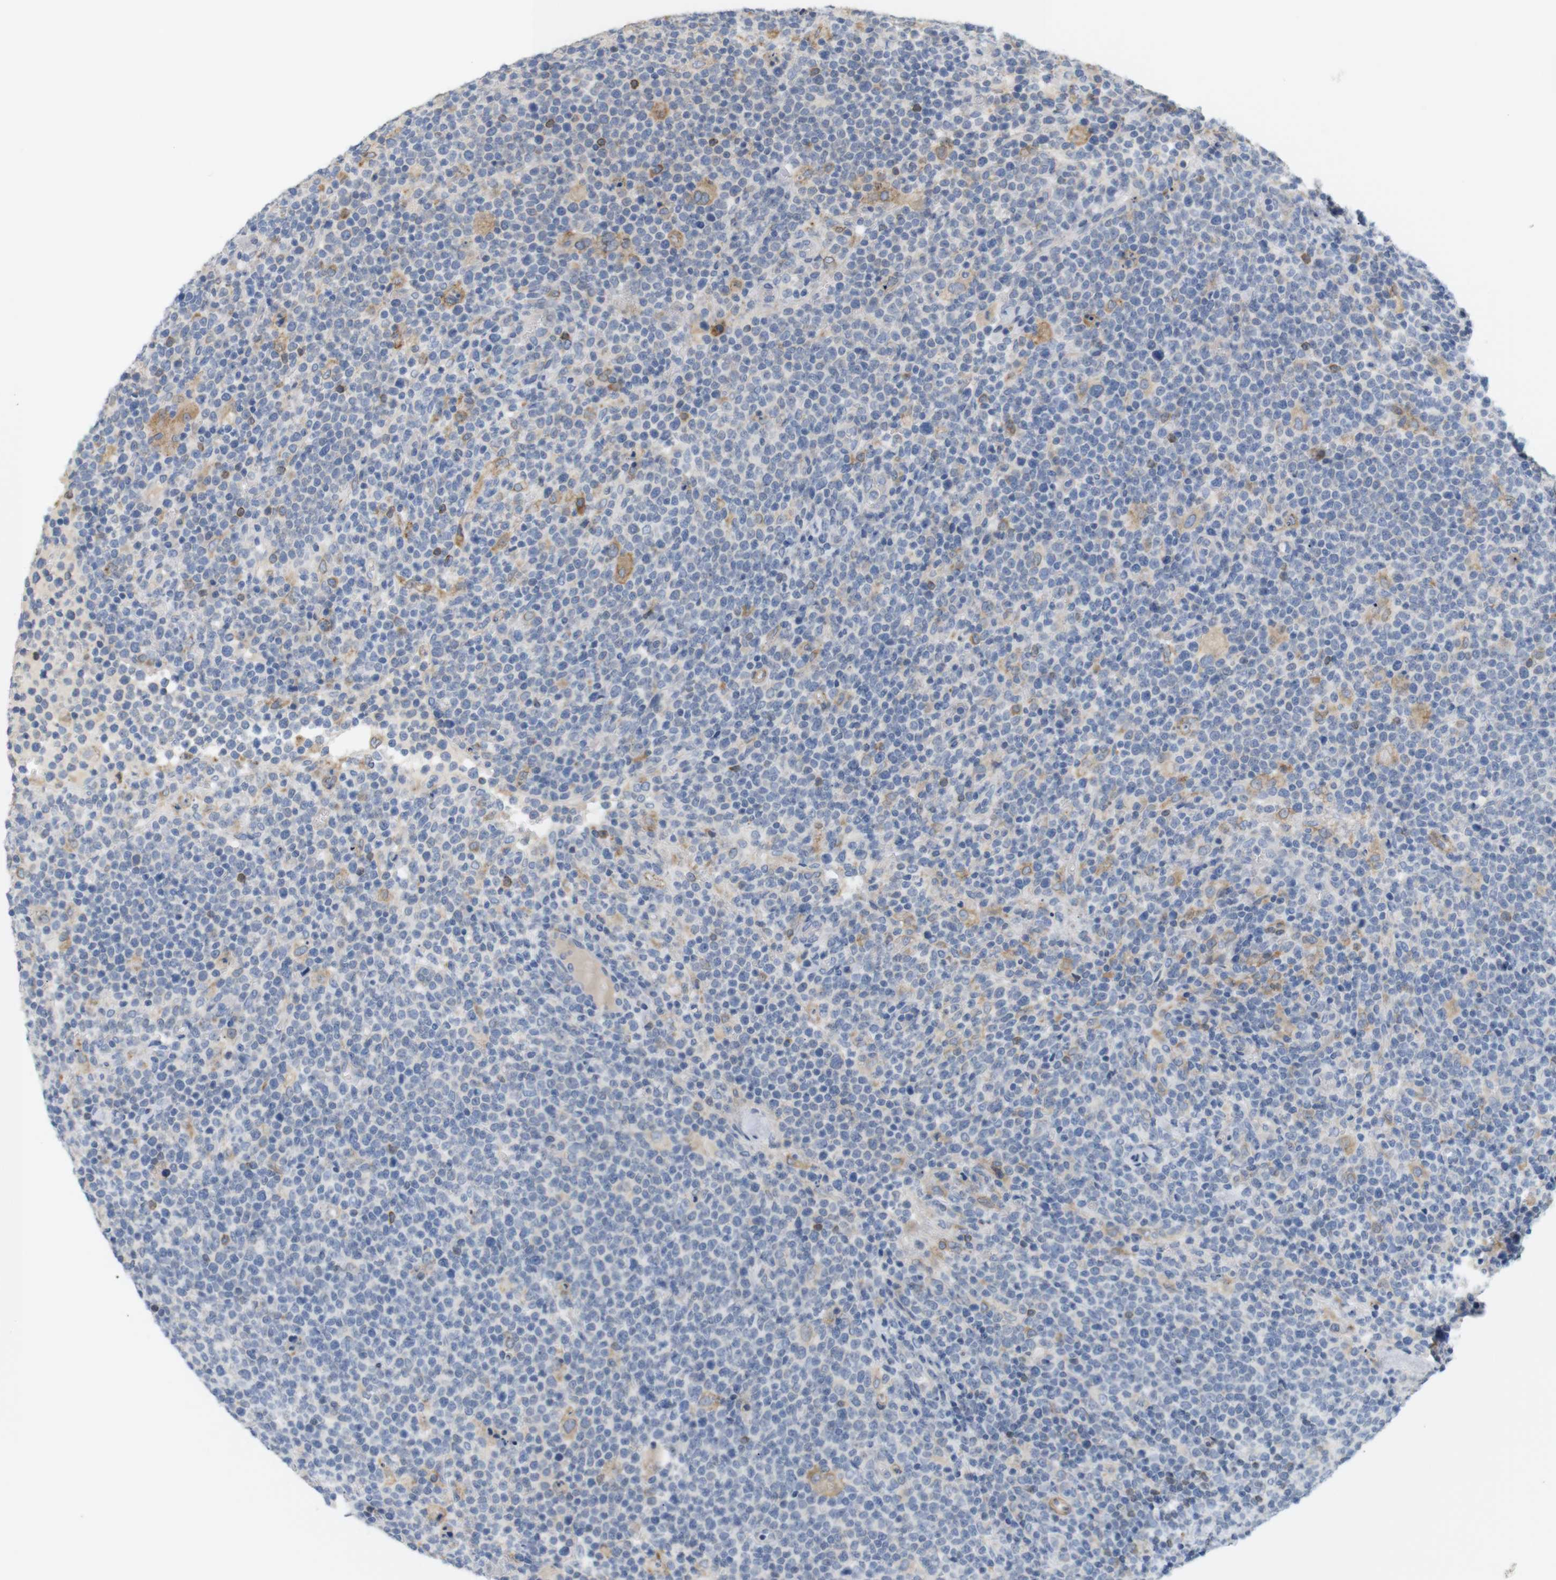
{"staining": {"intensity": "moderate", "quantity": "<25%", "location": "cytoplasmic/membranous"}, "tissue": "lymphoma", "cell_type": "Tumor cells", "image_type": "cancer", "snomed": [{"axis": "morphology", "description": "Malignant lymphoma, non-Hodgkin's type, High grade"}, {"axis": "topography", "description": "Lymph node"}], "caption": "This is a histology image of immunohistochemistry staining of lymphoma, which shows moderate staining in the cytoplasmic/membranous of tumor cells.", "gene": "ITPR1", "patient": {"sex": "male", "age": 61}}